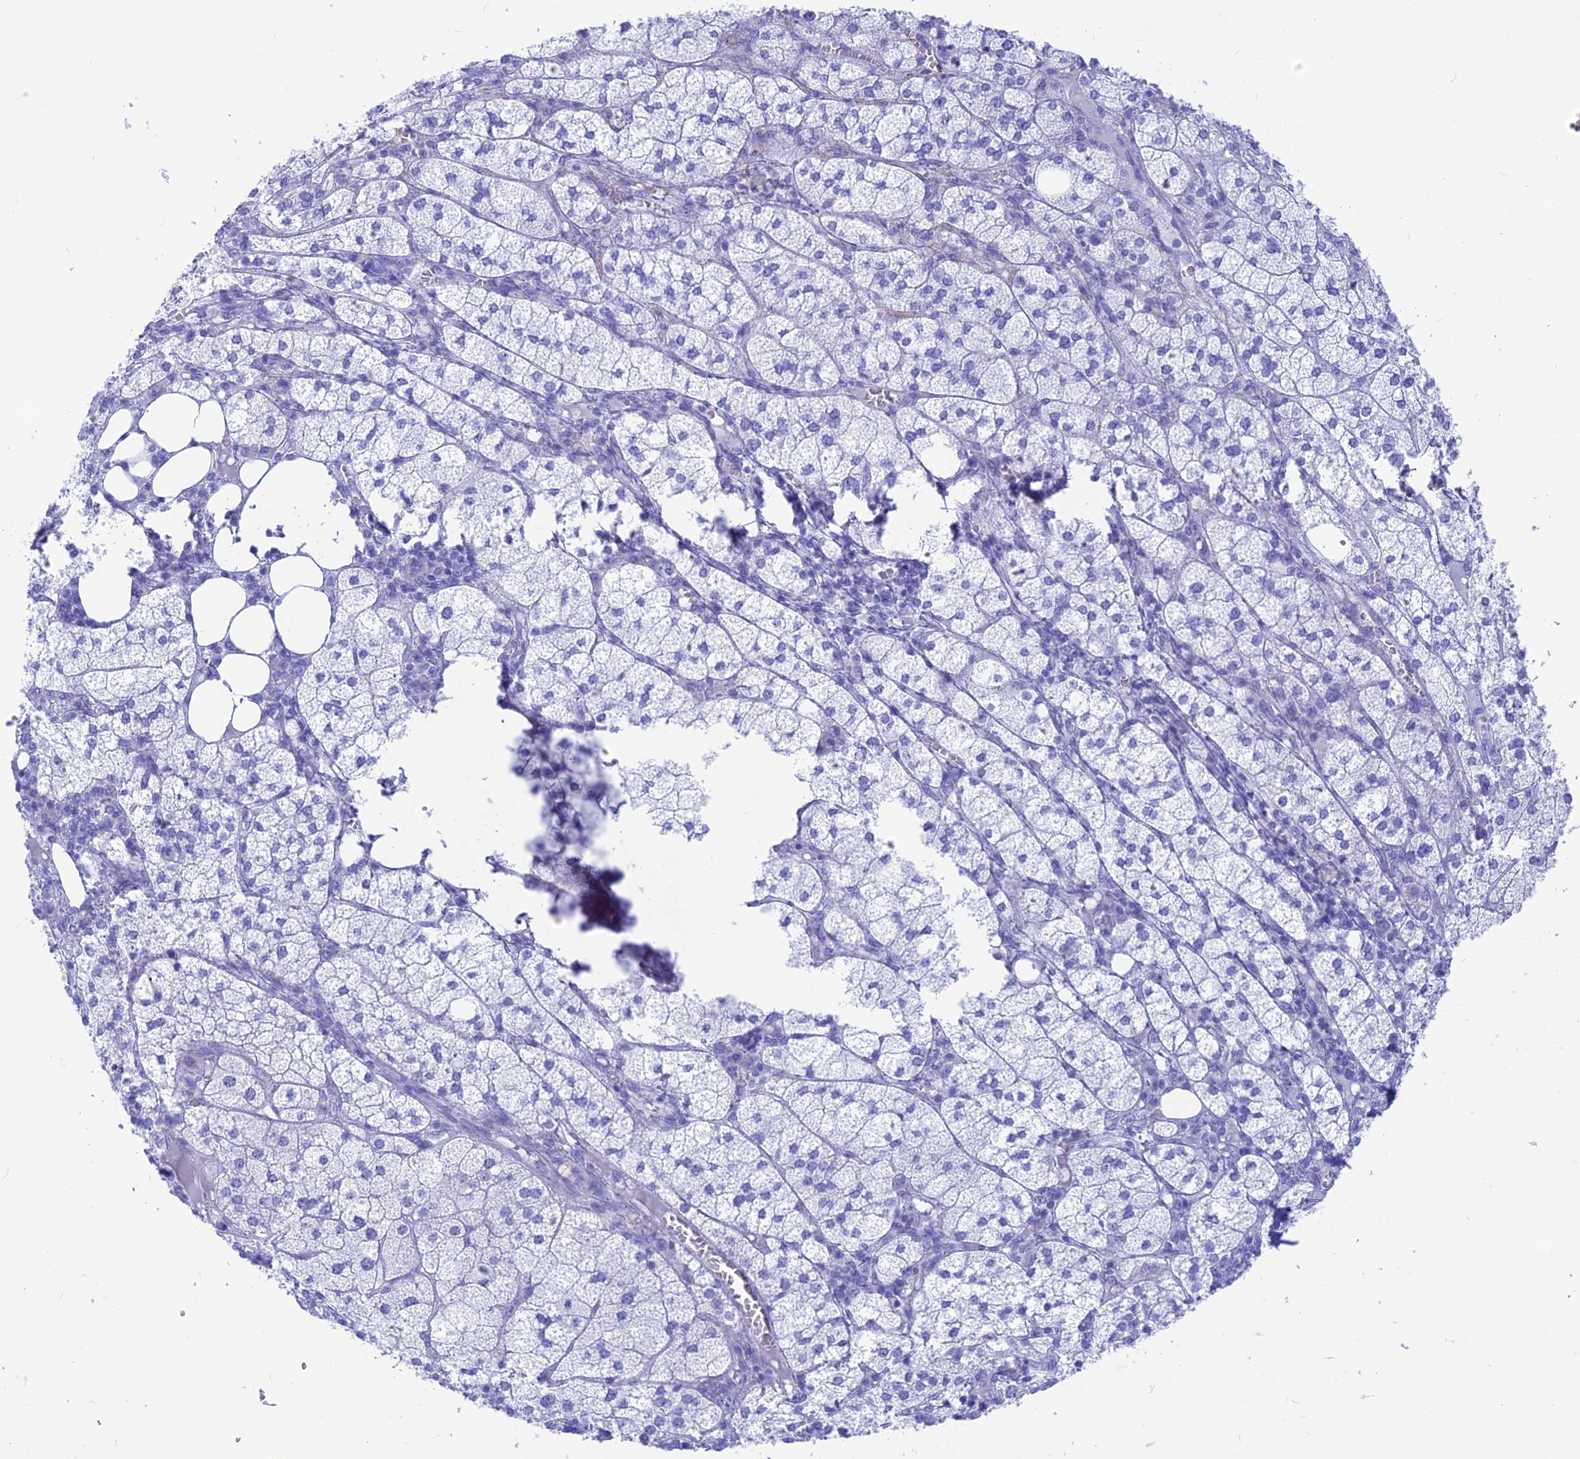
{"staining": {"intensity": "negative", "quantity": "none", "location": "none"}, "tissue": "adrenal gland", "cell_type": "Glandular cells", "image_type": "normal", "snomed": [{"axis": "morphology", "description": "Normal tissue, NOS"}, {"axis": "topography", "description": "Adrenal gland"}], "caption": "Immunohistochemistry (IHC) micrograph of benign adrenal gland: human adrenal gland stained with DAB demonstrates no significant protein staining in glandular cells. Brightfield microscopy of IHC stained with DAB (brown) and hematoxylin (blue), captured at high magnification.", "gene": "GNGT2", "patient": {"sex": "female", "age": 61}}